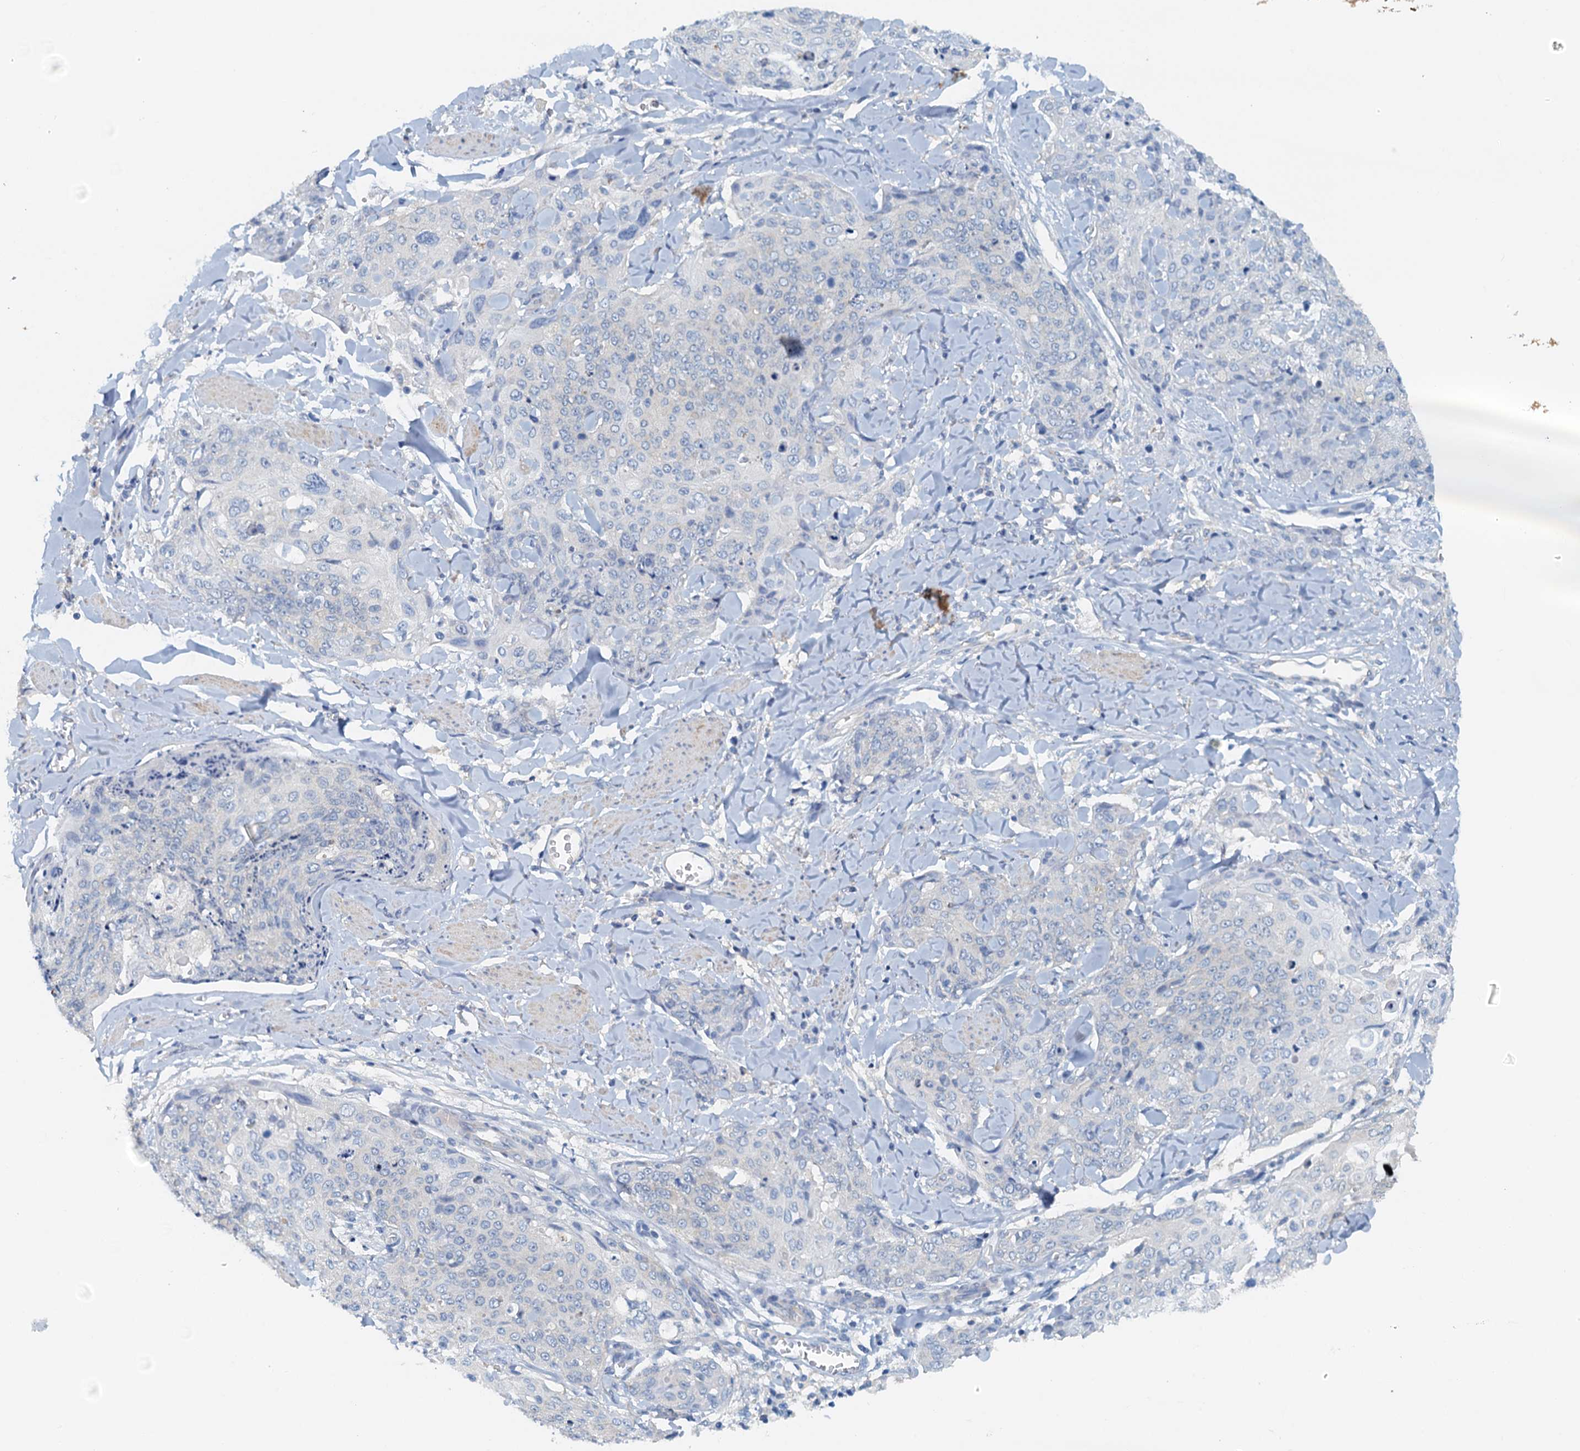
{"staining": {"intensity": "negative", "quantity": "none", "location": "none"}, "tissue": "skin cancer", "cell_type": "Tumor cells", "image_type": "cancer", "snomed": [{"axis": "morphology", "description": "Squamous cell carcinoma, NOS"}, {"axis": "topography", "description": "Skin"}, {"axis": "topography", "description": "Vulva"}], "caption": "The IHC micrograph has no significant positivity in tumor cells of skin cancer (squamous cell carcinoma) tissue.", "gene": "DTD1", "patient": {"sex": "female", "age": 85}}